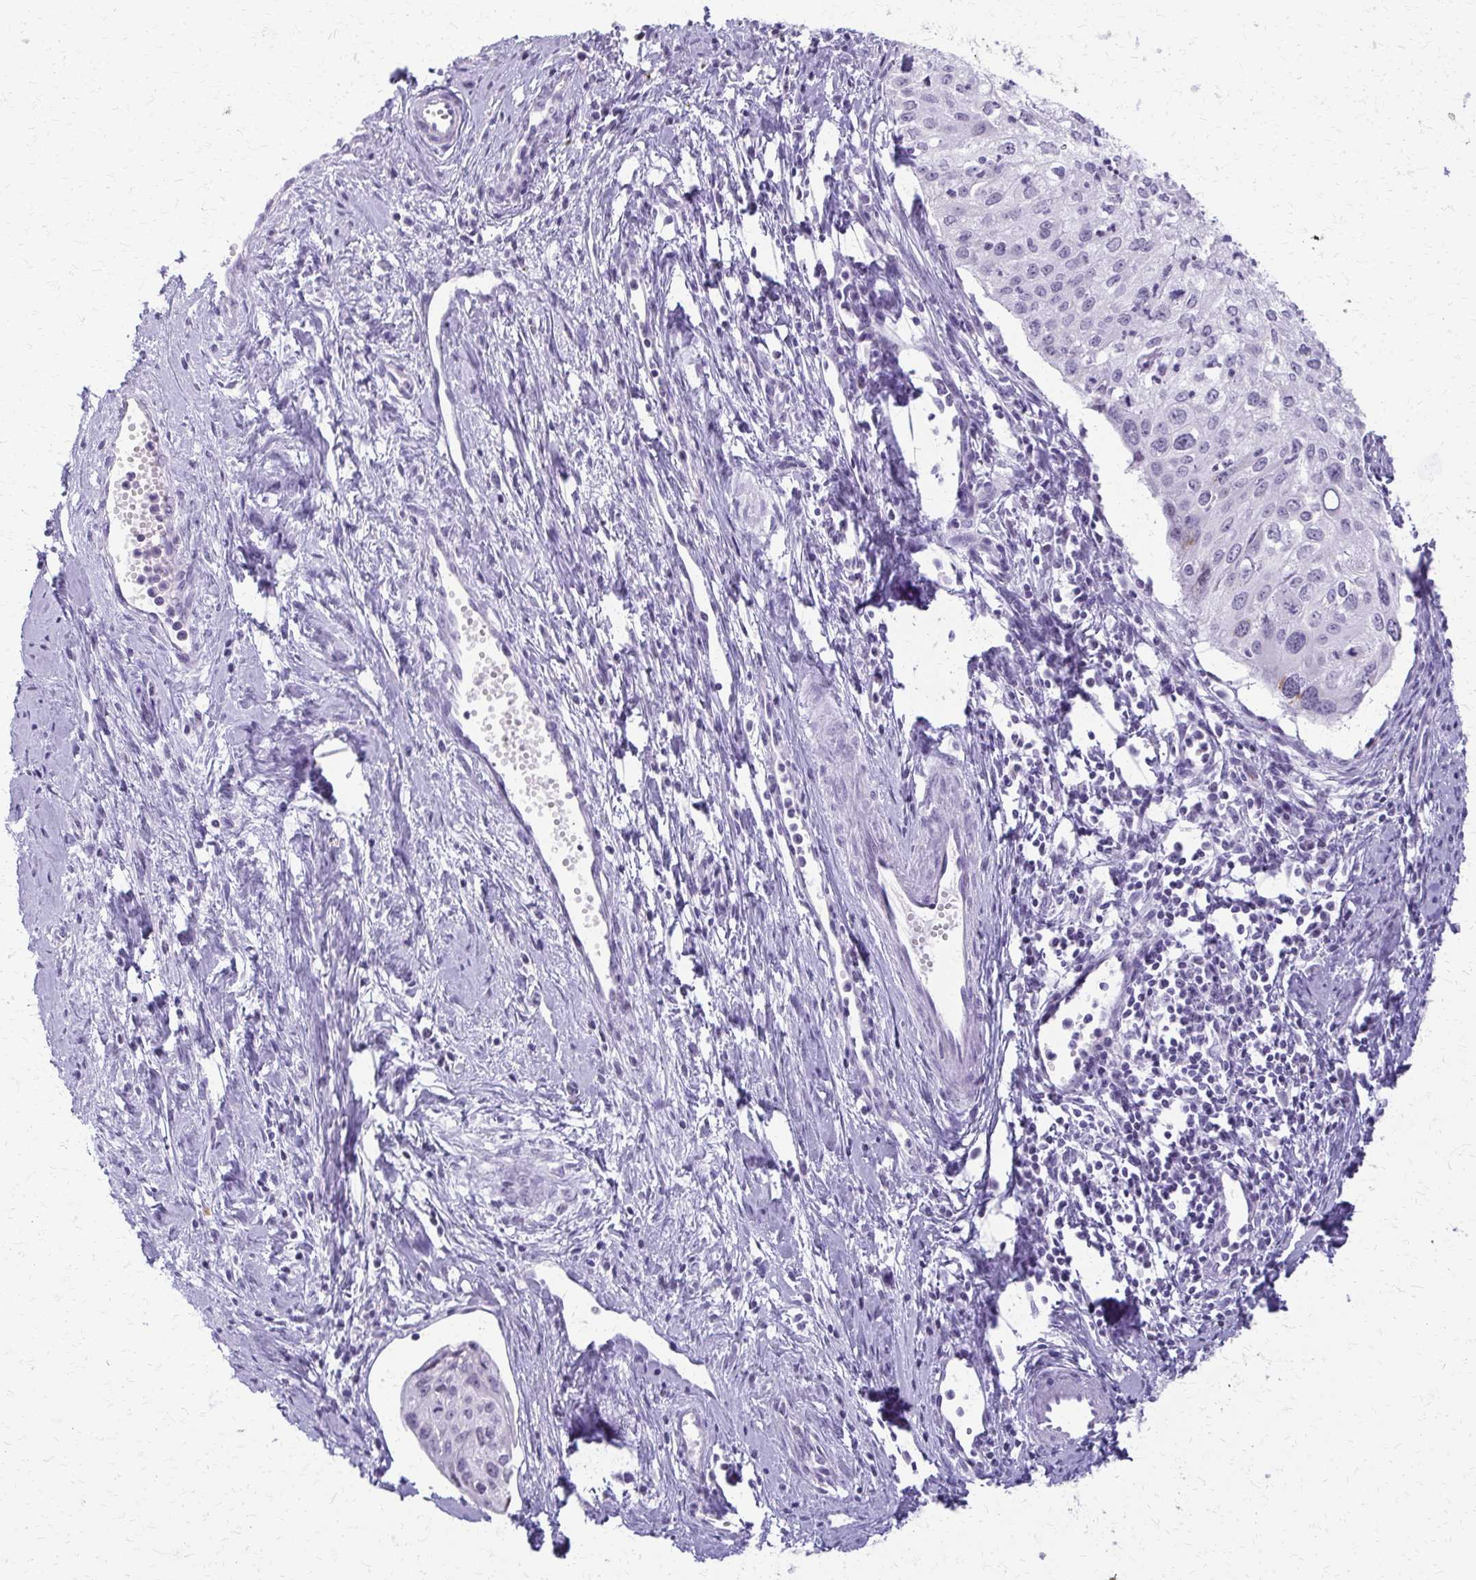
{"staining": {"intensity": "negative", "quantity": "none", "location": "none"}, "tissue": "cervical cancer", "cell_type": "Tumor cells", "image_type": "cancer", "snomed": [{"axis": "morphology", "description": "Squamous cell carcinoma, NOS"}, {"axis": "topography", "description": "Cervix"}], "caption": "Tumor cells are negative for protein expression in human cervical cancer (squamous cell carcinoma).", "gene": "FAM162B", "patient": {"sex": "female", "age": 50}}